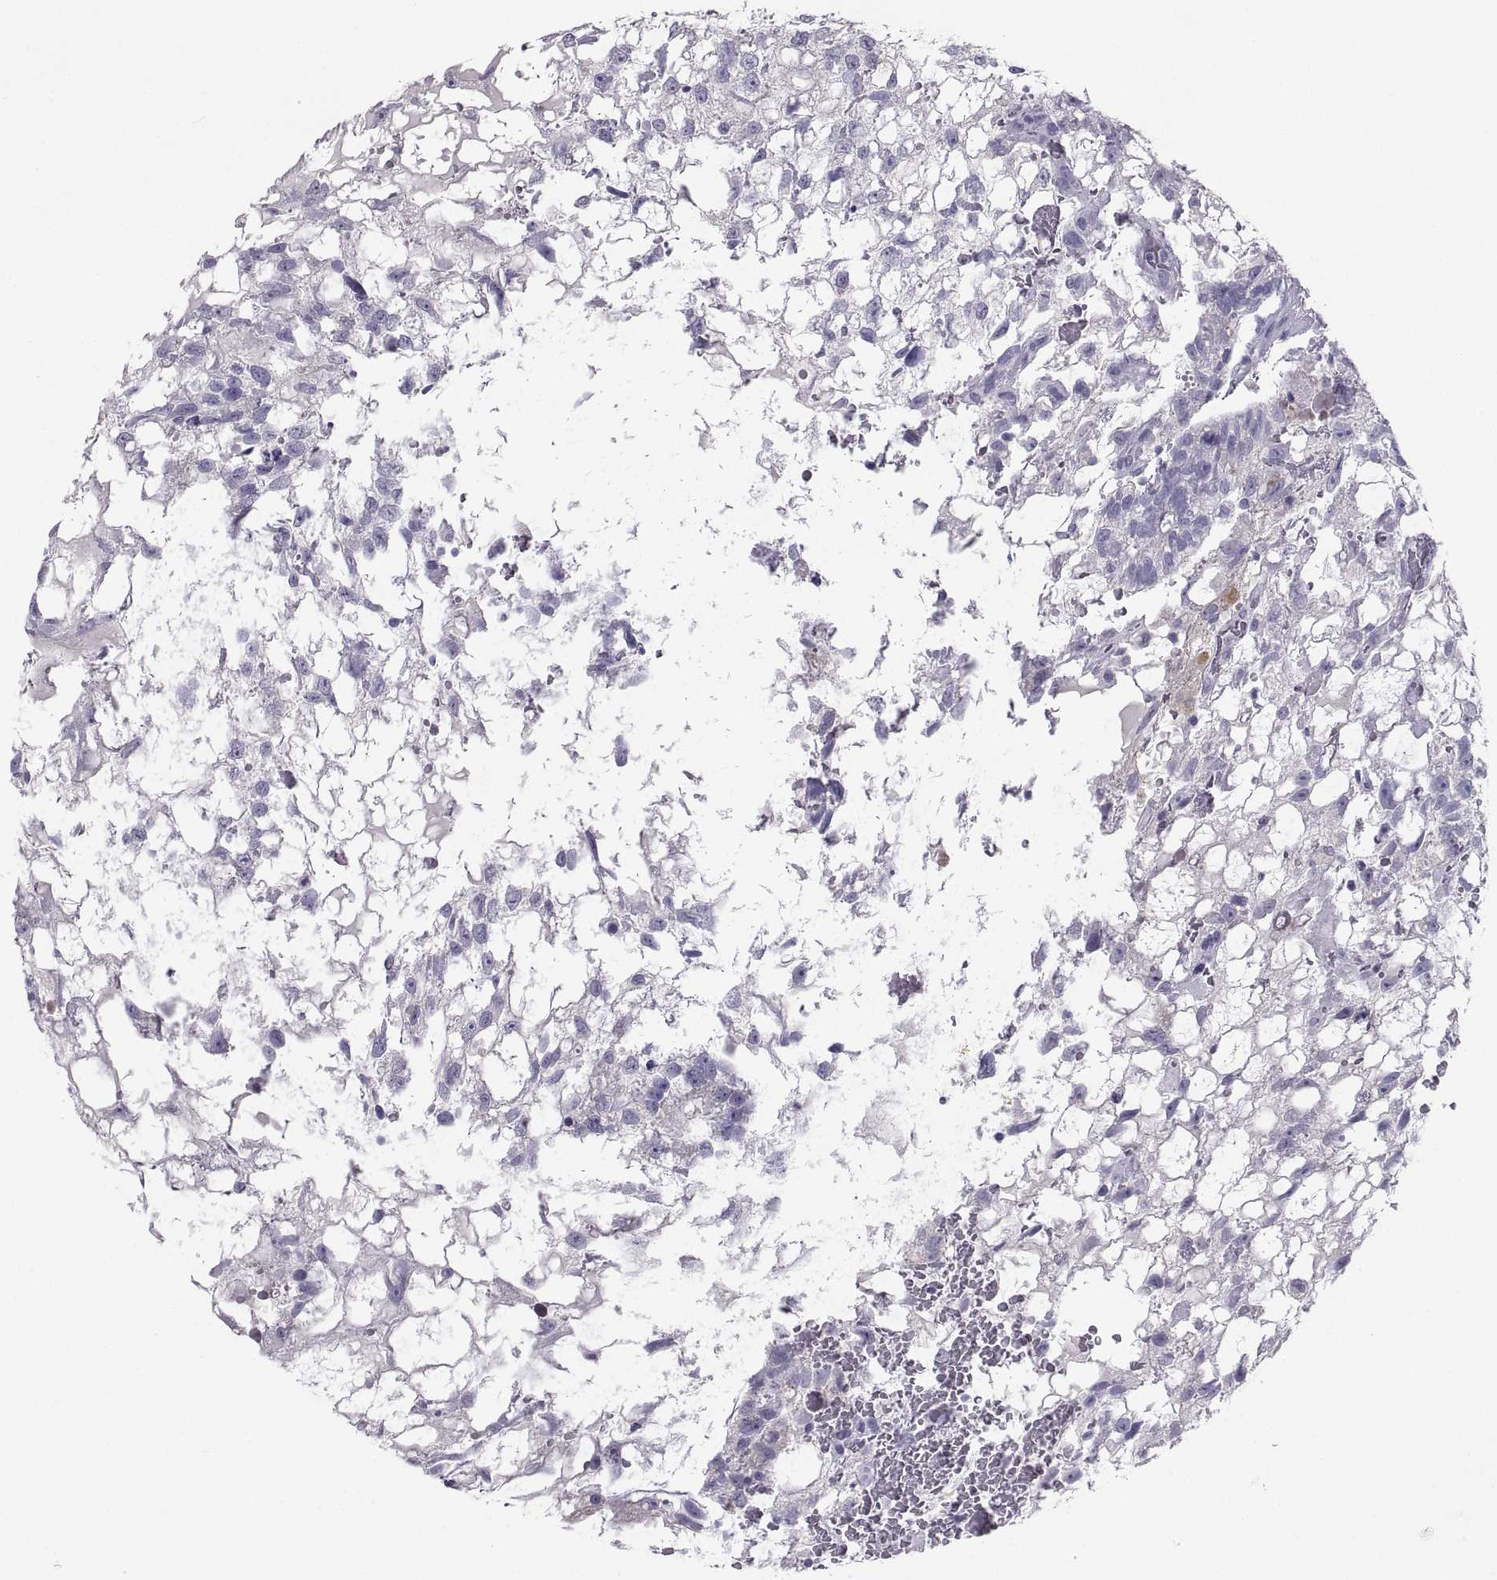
{"staining": {"intensity": "negative", "quantity": "none", "location": "none"}, "tissue": "testis cancer", "cell_type": "Tumor cells", "image_type": "cancer", "snomed": [{"axis": "morphology", "description": "Normal tissue, NOS"}, {"axis": "morphology", "description": "Carcinoma, Embryonal, NOS"}, {"axis": "topography", "description": "Testis"}, {"axis": "topography", "description": "Epididymis"}], "caption": "Protein analysis of testis cancer (embryonal carcinoma) exhibits no significant positivity in tumor cells.", "gene": "IGSF1", "patient": {"sex": "male", "age": 32}}